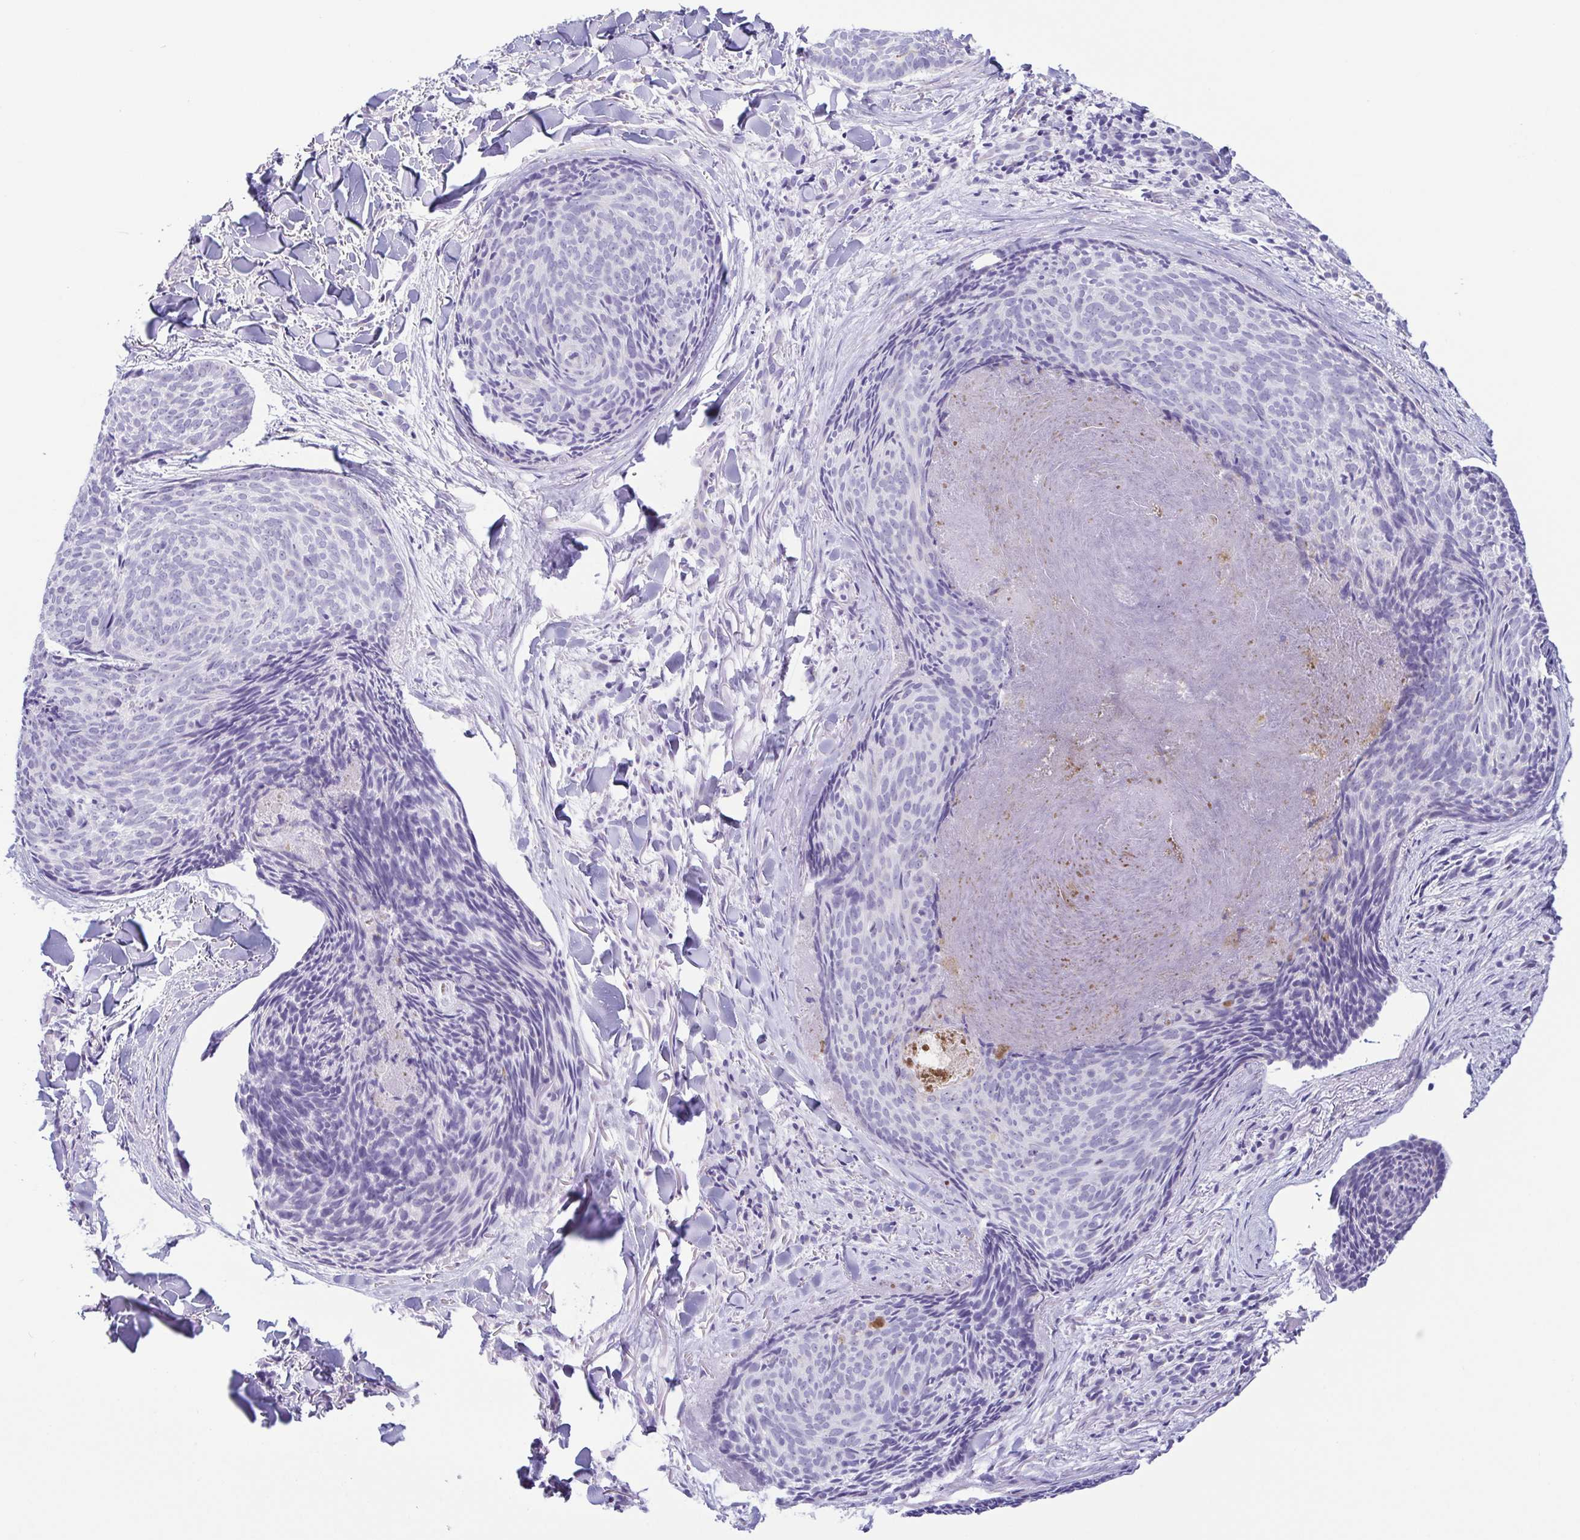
{"staining": {"intensity": "negative", "quantity": "none", "location": "none"}, "tissue": "skin cancer", "cell_type": "Tumor cells", "image_type": "cancer", "snomed": [{"axis": "morphology", "description": "Basal cell carcinoma"}, {"axis": "topography", "description": "Skin"}], "caption": "This photomicrograph is of basal cell carcinoma (skin) stained with IHC to label a protein in brown with the nuclei are counter-stained blue. There is no expression in tumor cells. (DAB immunohistochemistry (IHC) with hematoxylin counter stain).", "gene": "AZU1", "patient": {"sex": "female", "age": 82}}